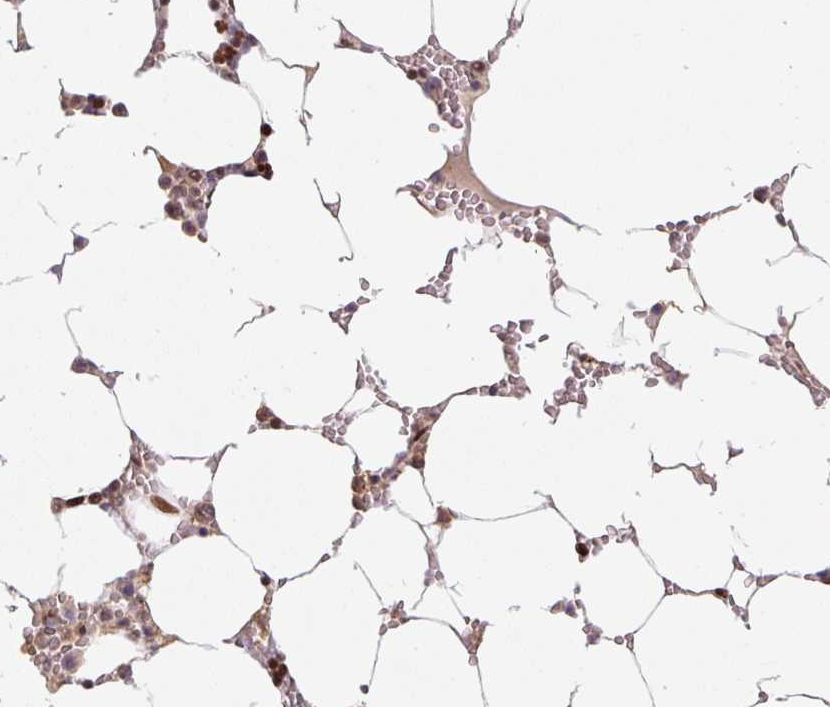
{"staining": {"intensity": "moderate", "quantity": "<25%", "location": "nuclear"}, "tissue": "bone marrow", "cell_type": "Hematopoietic cells", "image_type": "normal", "snomed": [{"axis": "morphology", "description": "Normal tissue, NOS"}, {"axis": "topography", "description": "Bone marrow"}], "caption": "IHC photomicrograph of unremarkable bone marrow: bone marrow stained using immunohistochemistry shows low levels of moderate protein expression localized specifically in the nuclear of hematopoietic cells, appearing as a nuclear brown color.", "gene": "PYDC2", "patient": {"sex": "male", "age": 64}}